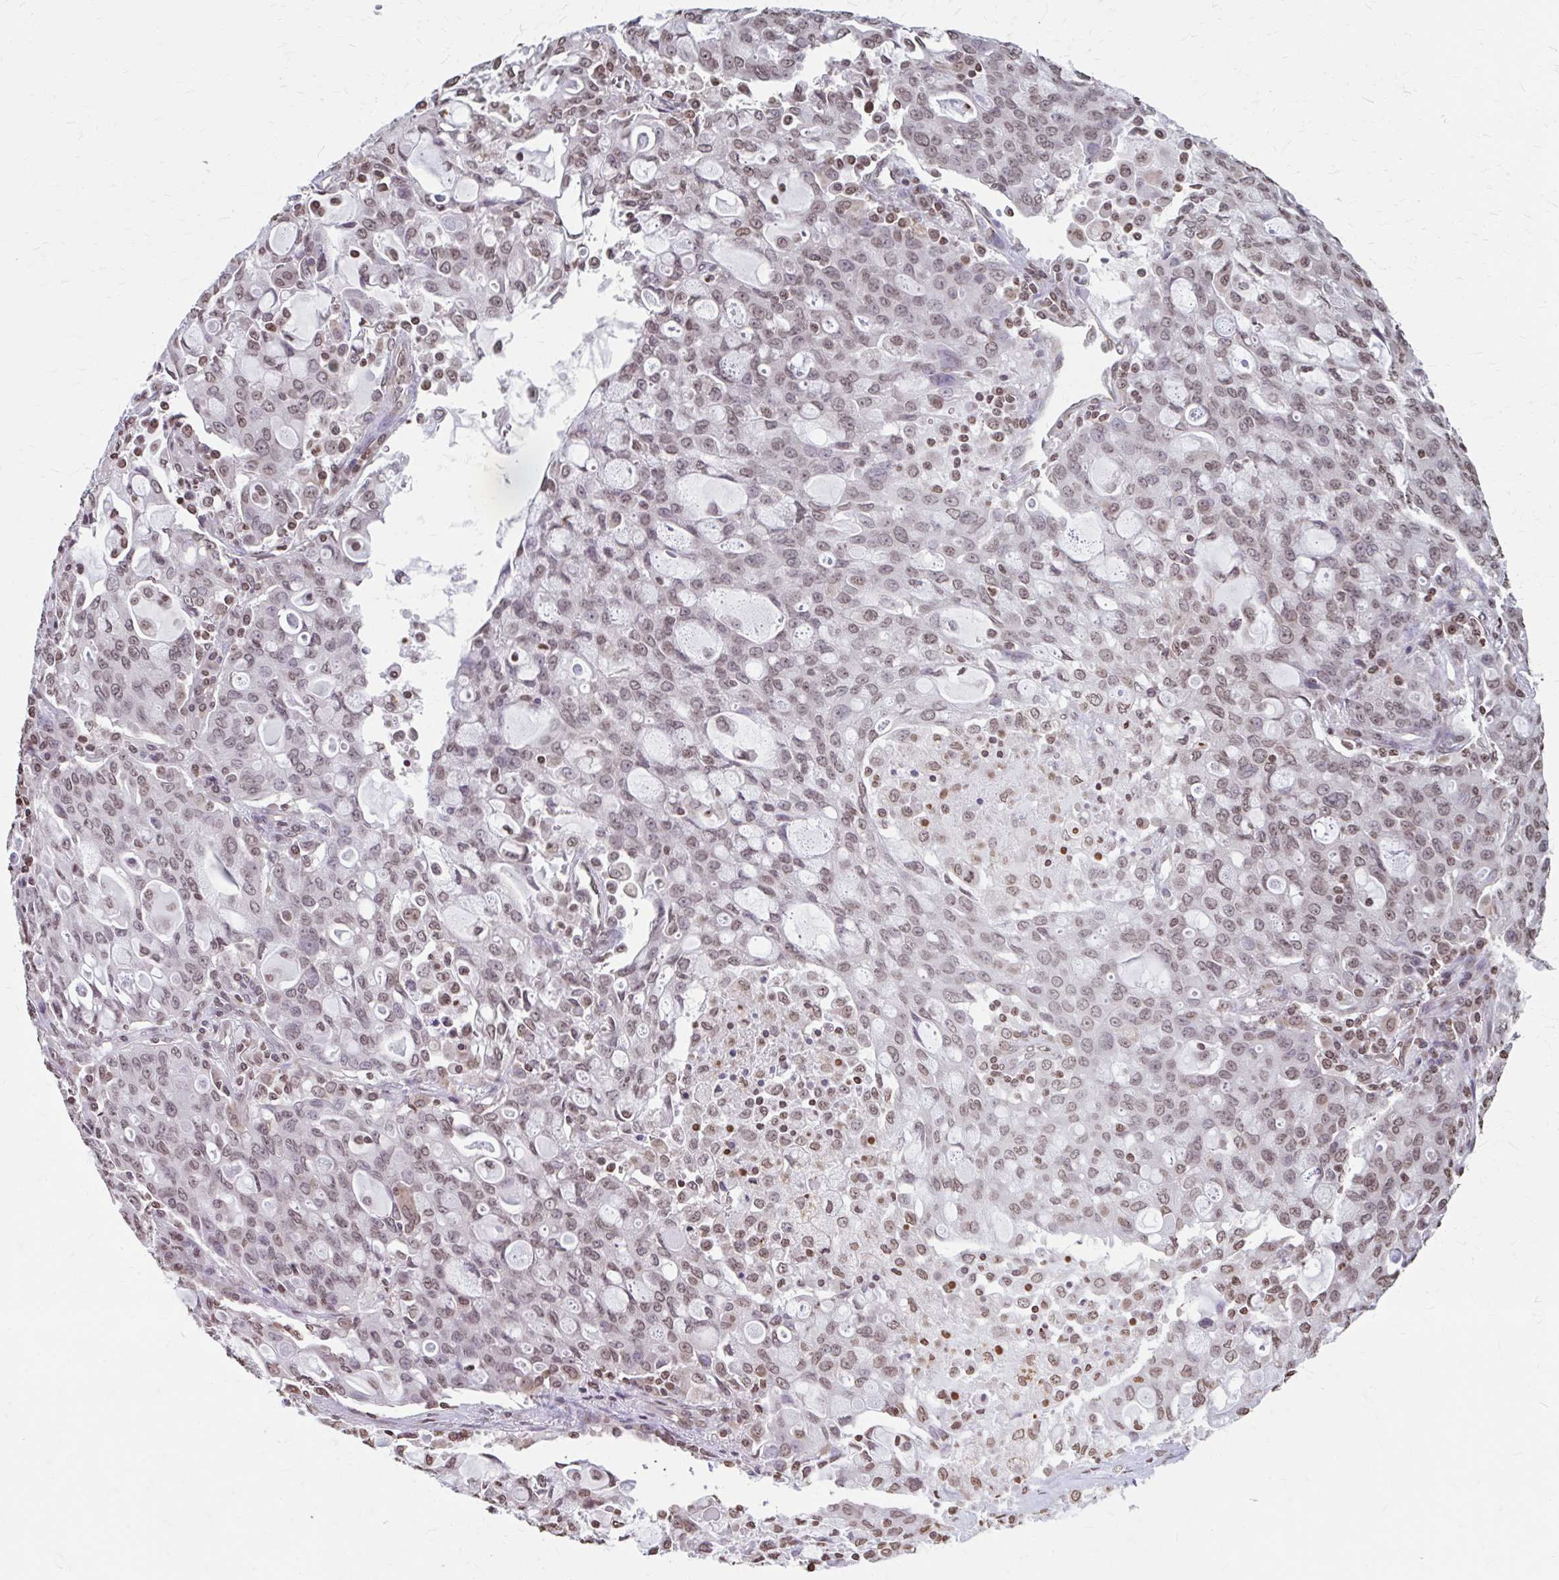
{"staining": {"intensity": "moderate", "quantity": ">75%", "location": "nuclear"}, "tissue": "lung cancer", "cell_type": "Tumor cells", "image_type": "cancer", "snomed": [{"axis": "morphology", "description": "Adenocarcinoma, NOS"}, {"axis": "topography", "description": "Lung"}], "caption": "Protein expression analysis of human lung adenocarcinoma reveals moderate nuclear positivity in approximately >75% of tumor cells.", "gene": "ORC3", "patient": {"sex": "female", "age": 44}}